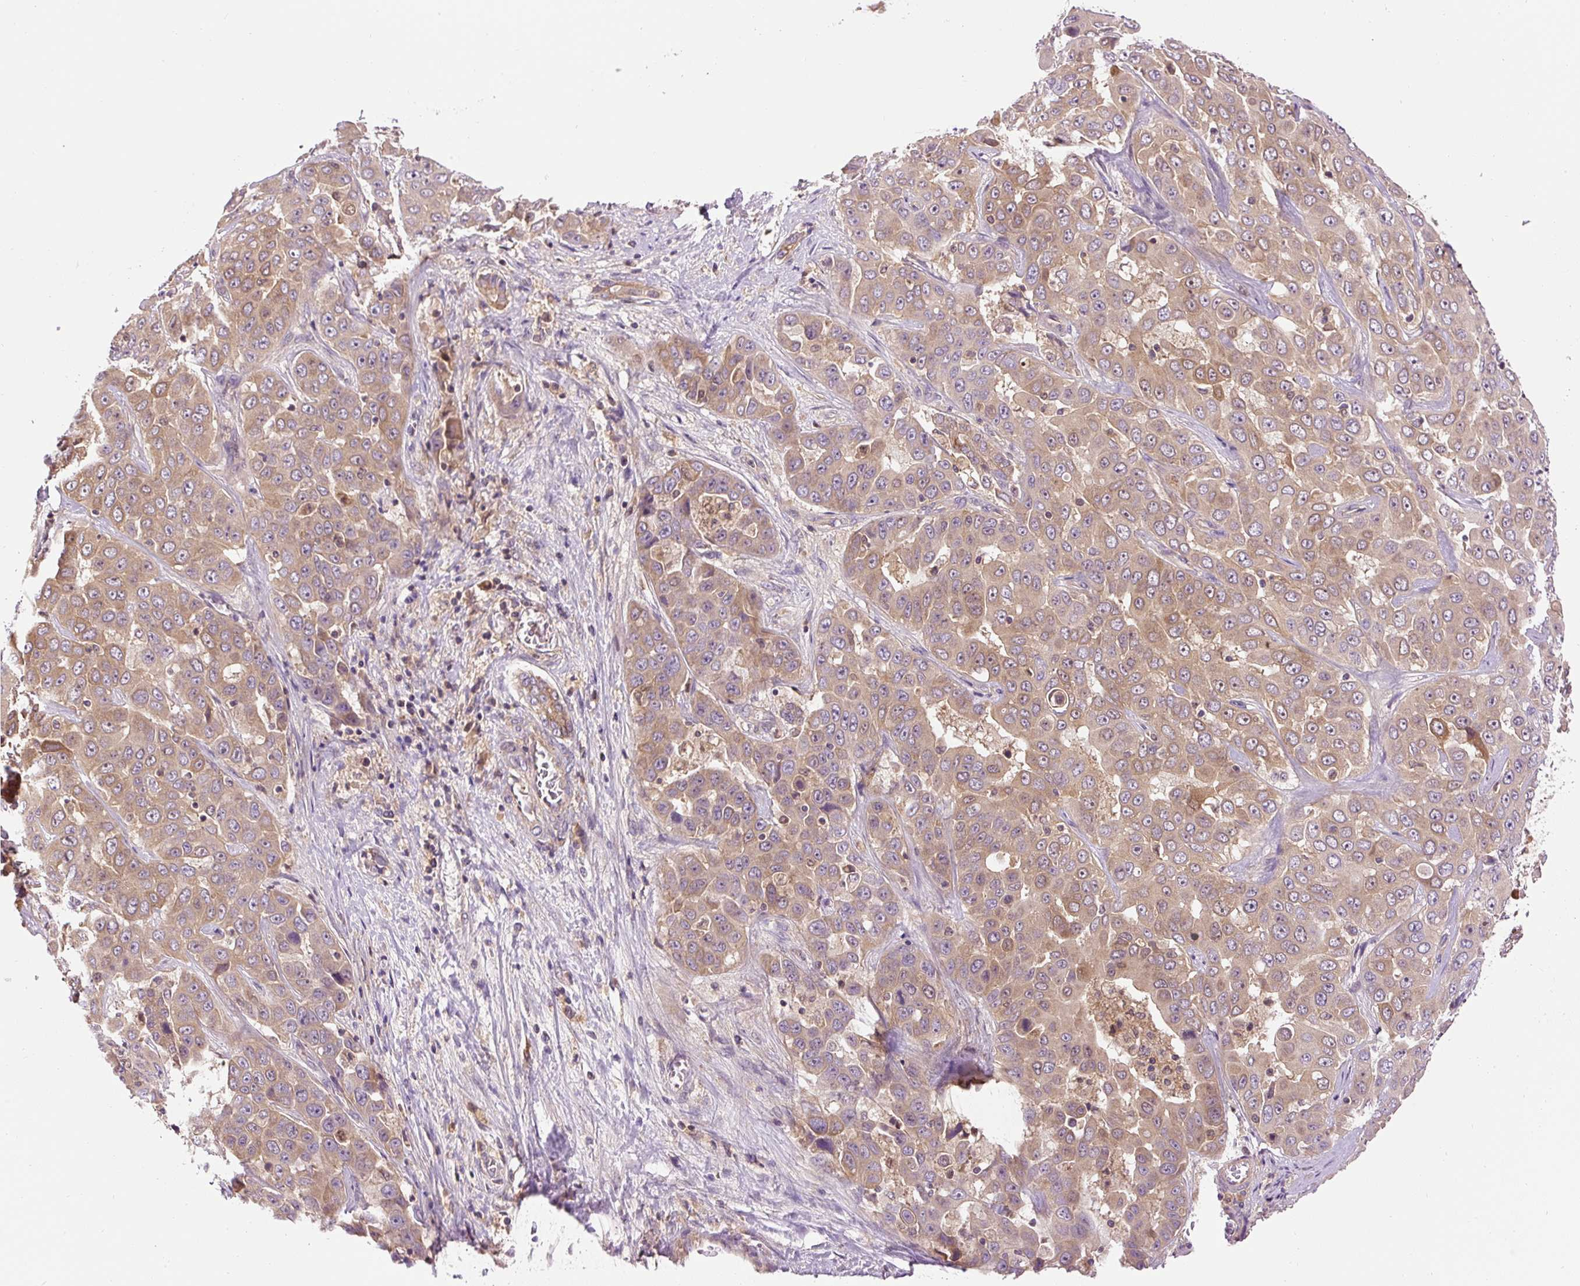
{"staining": {"intensity": "weak", "quantity": ">75%", "location": "cytoplasmic/membranous"}, "tissue": "liver cancer", "cell_type": "Tumor cells", "image_type": "cancer", "snomed": [{"axis": "morphology", "description": "Cholangiocarcinoma"}, {"axis": "topography", "description": "Liver"}], "caption": "Liver cholangiocarcinoma tissue shows weak cytoplasmic/membranous expression in about >75% of tumor cells, visualized by immunohistochemistry. Nuclei are stained in blue.", "gene": "CCDC28A", "patient": {"sex": "female", "age": 52}}